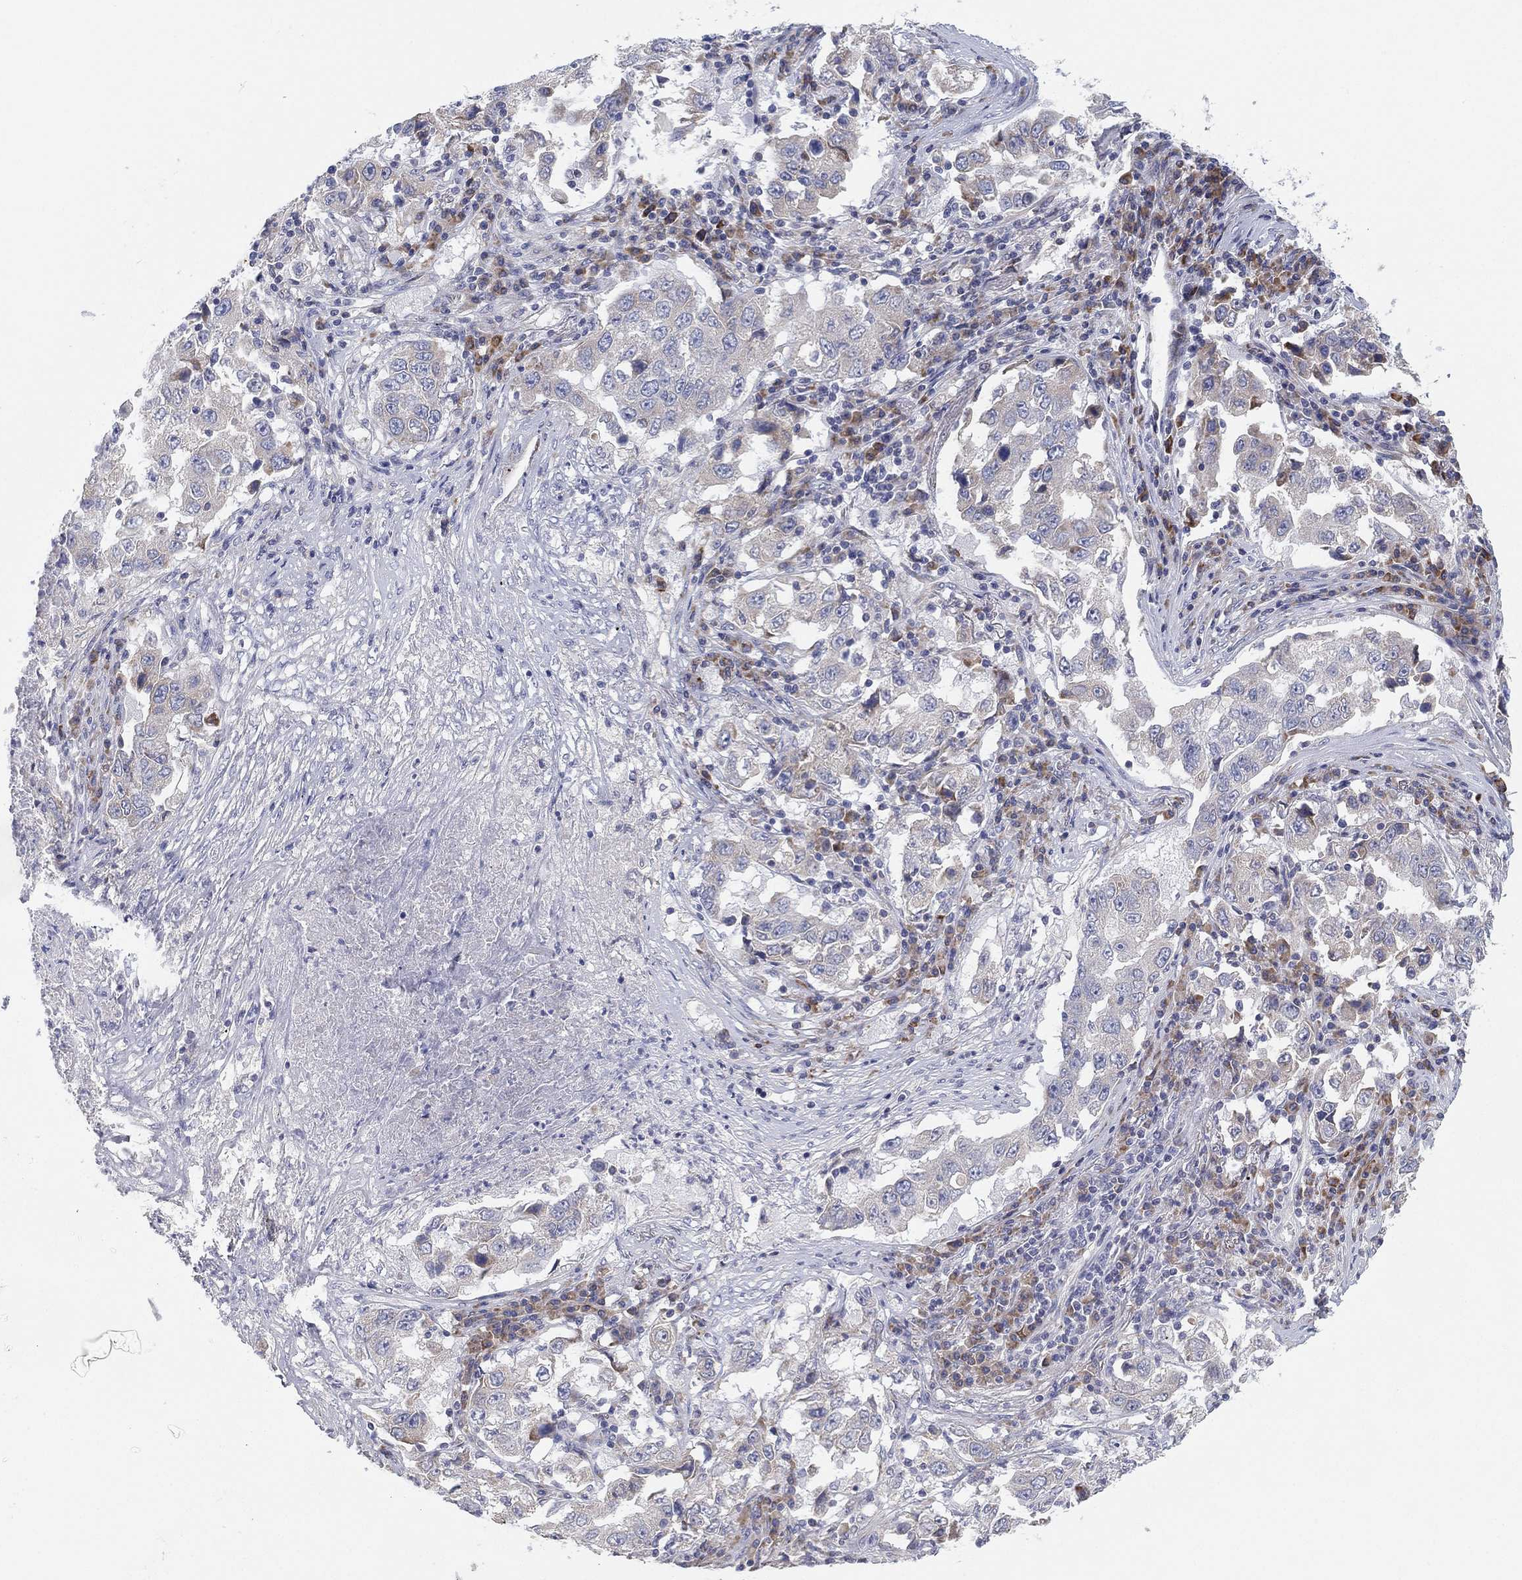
{"staining": {"intensity": "negative", "quantity": "none", "location": "none"}, "tissue": "lung cancer", "cell_type": "Tumor cells", "image_type": "cancer", "snomed": [{"axis": "morphology", "description": "Adenocarcinoma, NOS"}, {"axis": "topography", "description": "Lung"}], "caption": "Immunohistochemistry micrograph of human adenocarcinoma (lung) stained for a protein (brown), which exhibits no positivity in tumor cells. Brightfield microscopy of IHC stained with DAB (3,3'-diaminobenzidine) (brown) and hematoxylin (blue), captured at high magnification.", "gene": "TMEM40", "patient": {"sex": "male", "age": 73}}